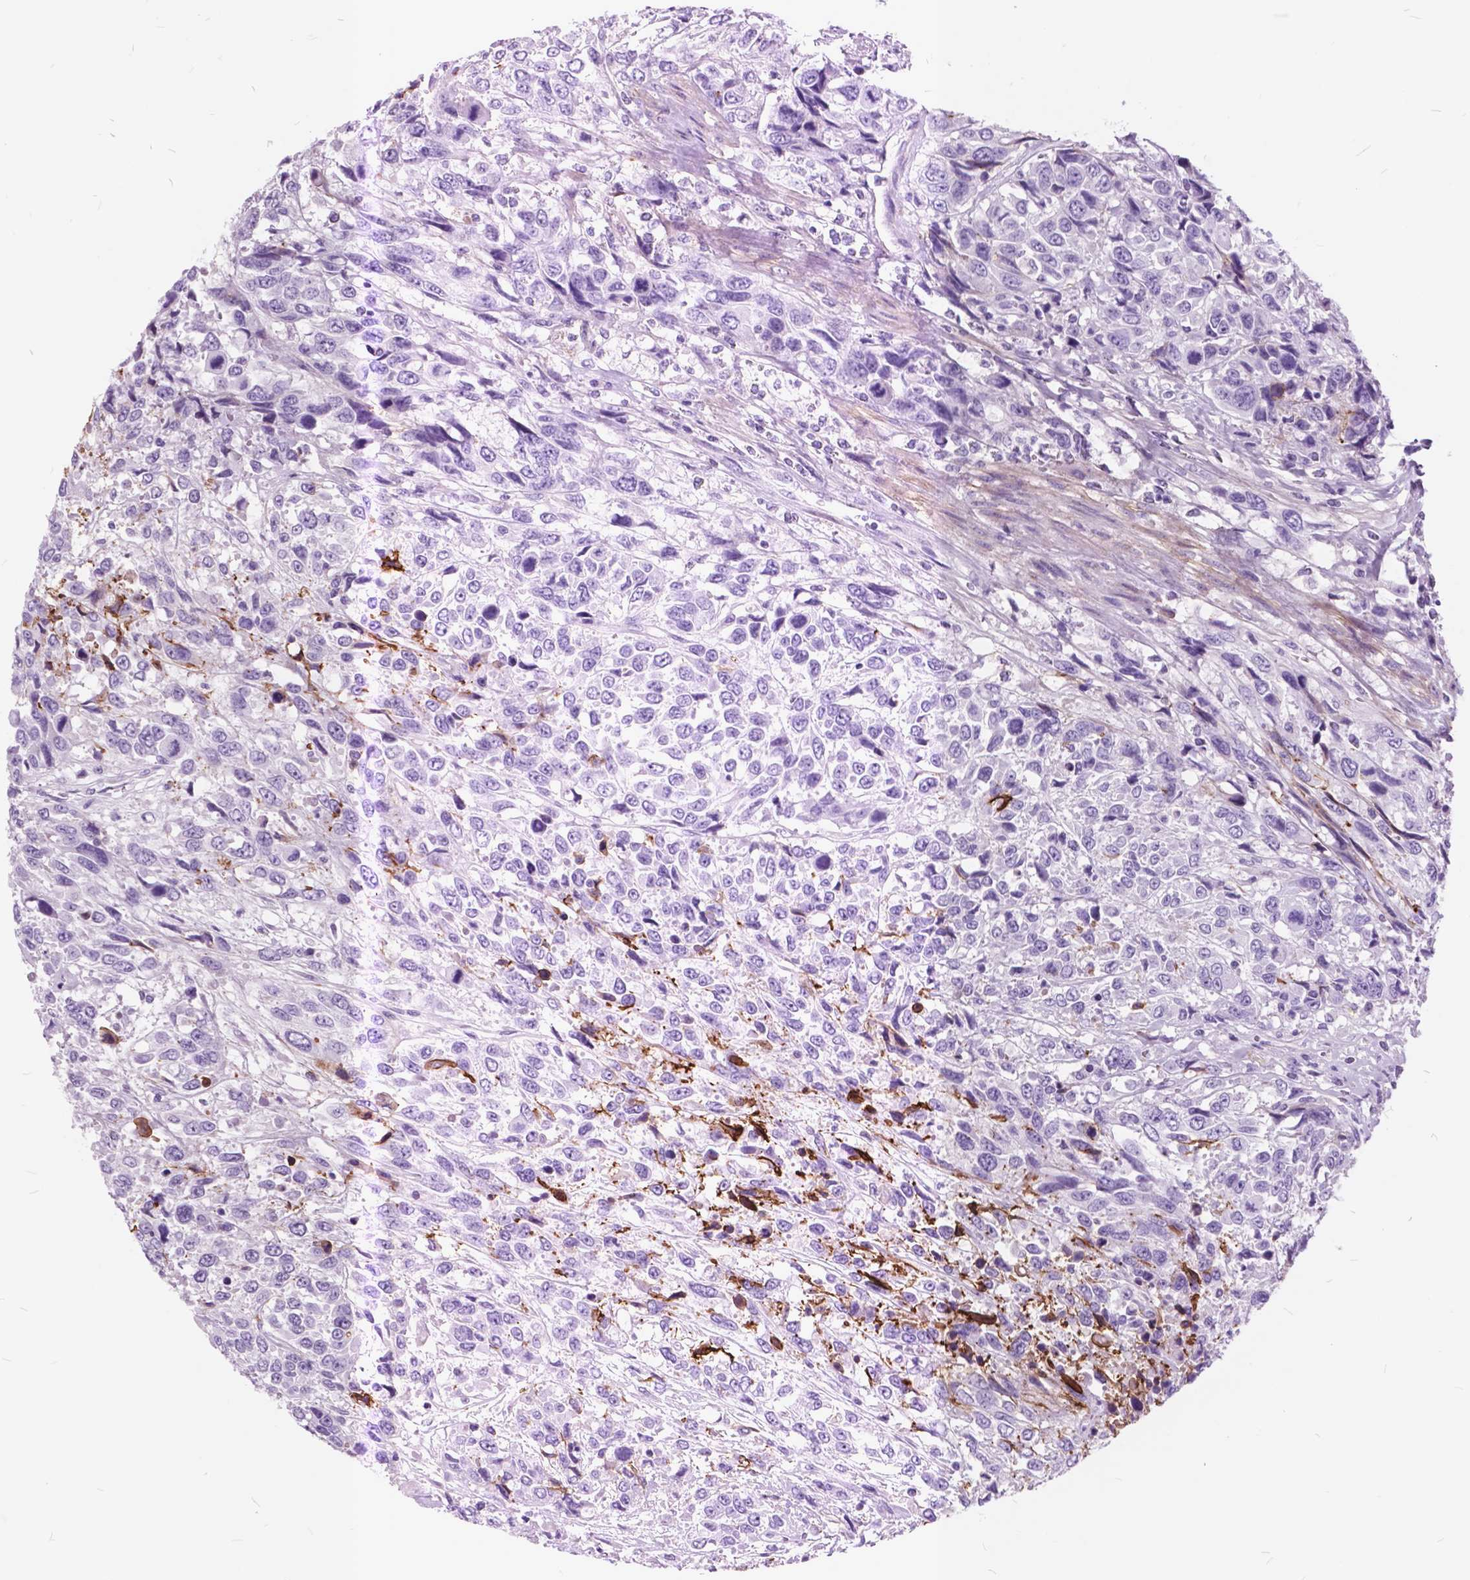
{"staining": {"intensity": "negative", "quantity": "none", "location": "none"}, "tissue": "urothelial cancer", "cell_type": "Tumor cells", "image_type": "cancer", "snomed": [{"axis": "morphology", "description": "Urothelial carcinoma, High grade"}, {"axis": "topography", "description": "Urinary bladder"}], "caption": "Tumor cells are negative for protein expression in human high-grade urothelial carcinoma.", "gene": "GDF9", "patient": {"sex": "female", "age": 70}}